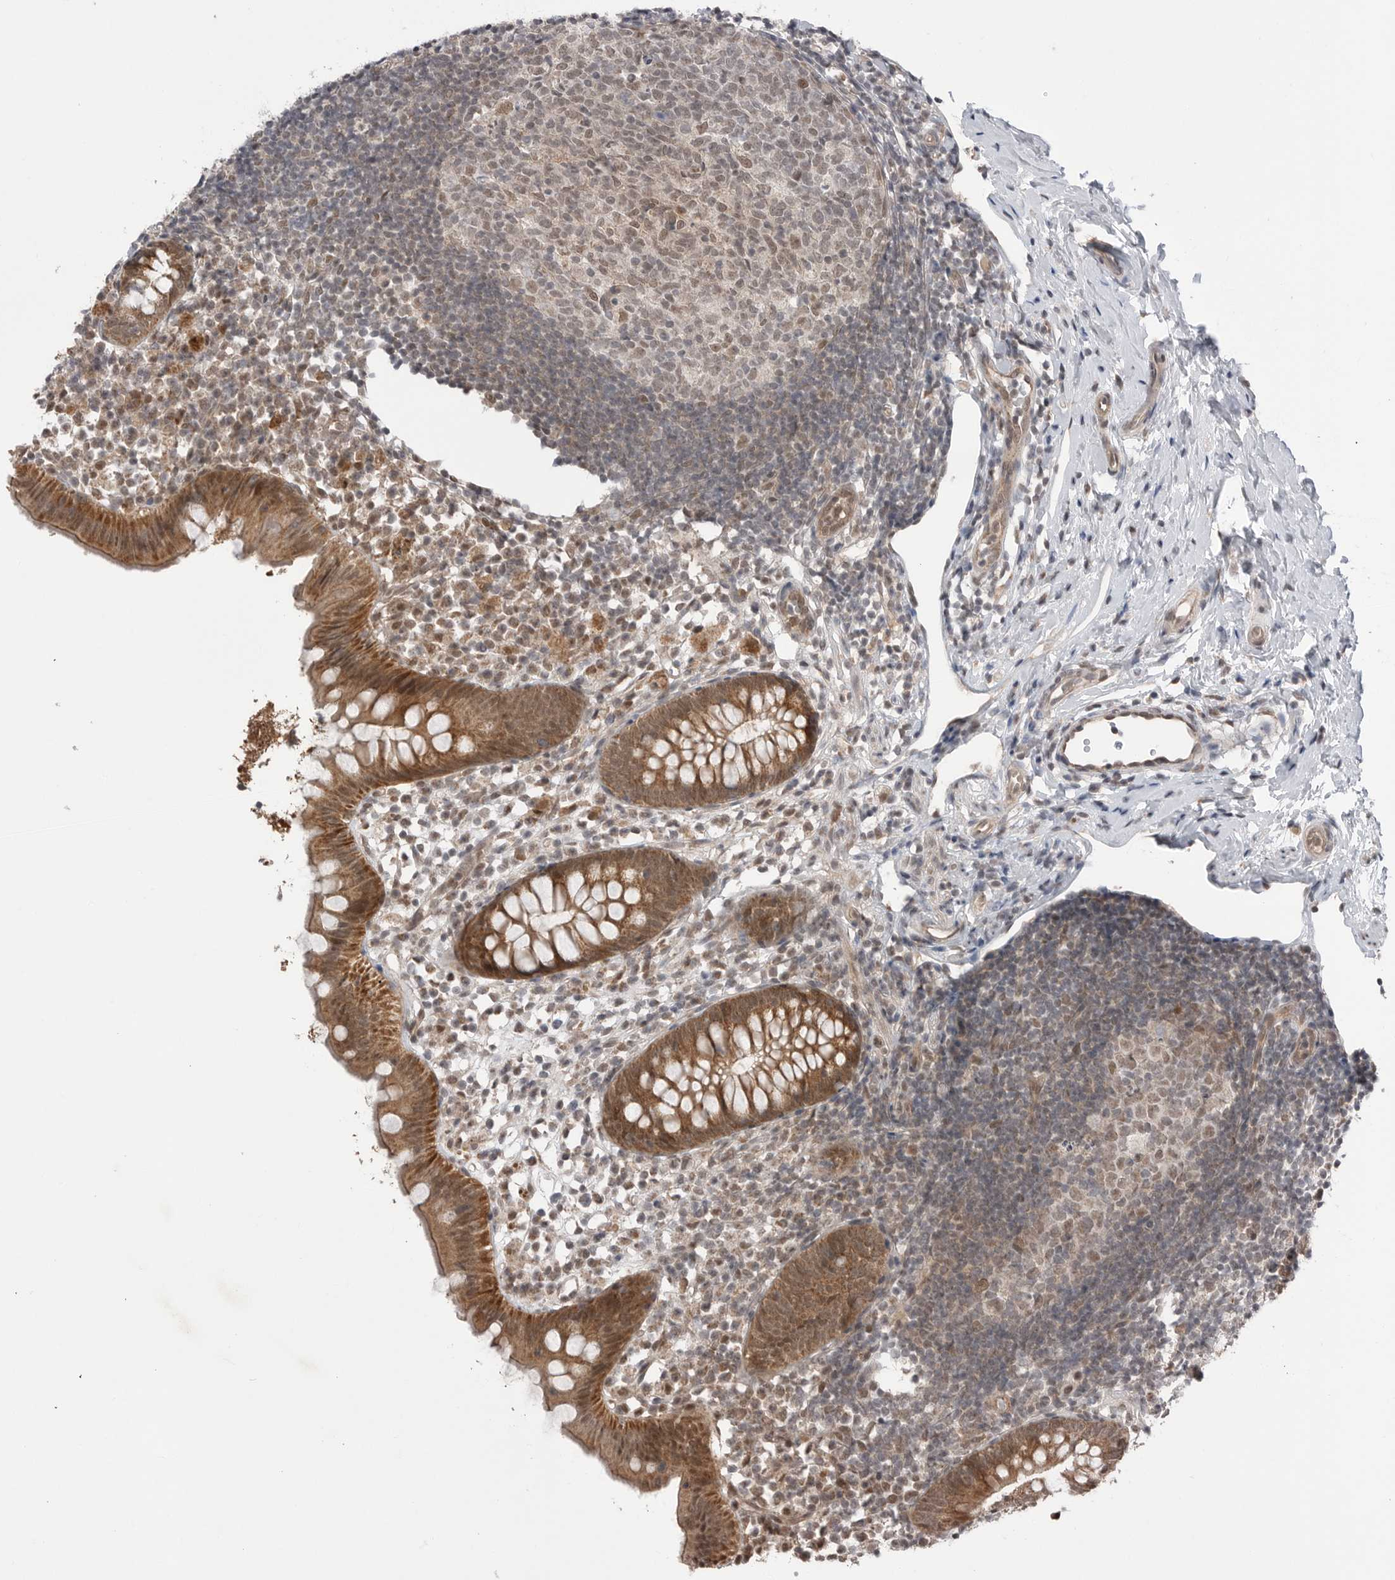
{"staining": {"intensity": "strong", "quantity": ">75%", "location": "cytoplasmic/membranous"}, "tissue": "appendix", "cell_type": "Glandular cells", "image_type": "normal", "snomed": [{"axis": "morphology", "description": "Normal tissue, NOS"}, {"axis": "topography", "description": "Appendix"}], "caption": "IHC micrograph of normal appendix stained for a protein (brown), which exhibits high levels of strong cytoplasmic/membranous expression in approximately >75% of glandular cells.", "gene": "NTAQ1", "patient": {"sex": "female", "age": 20}}